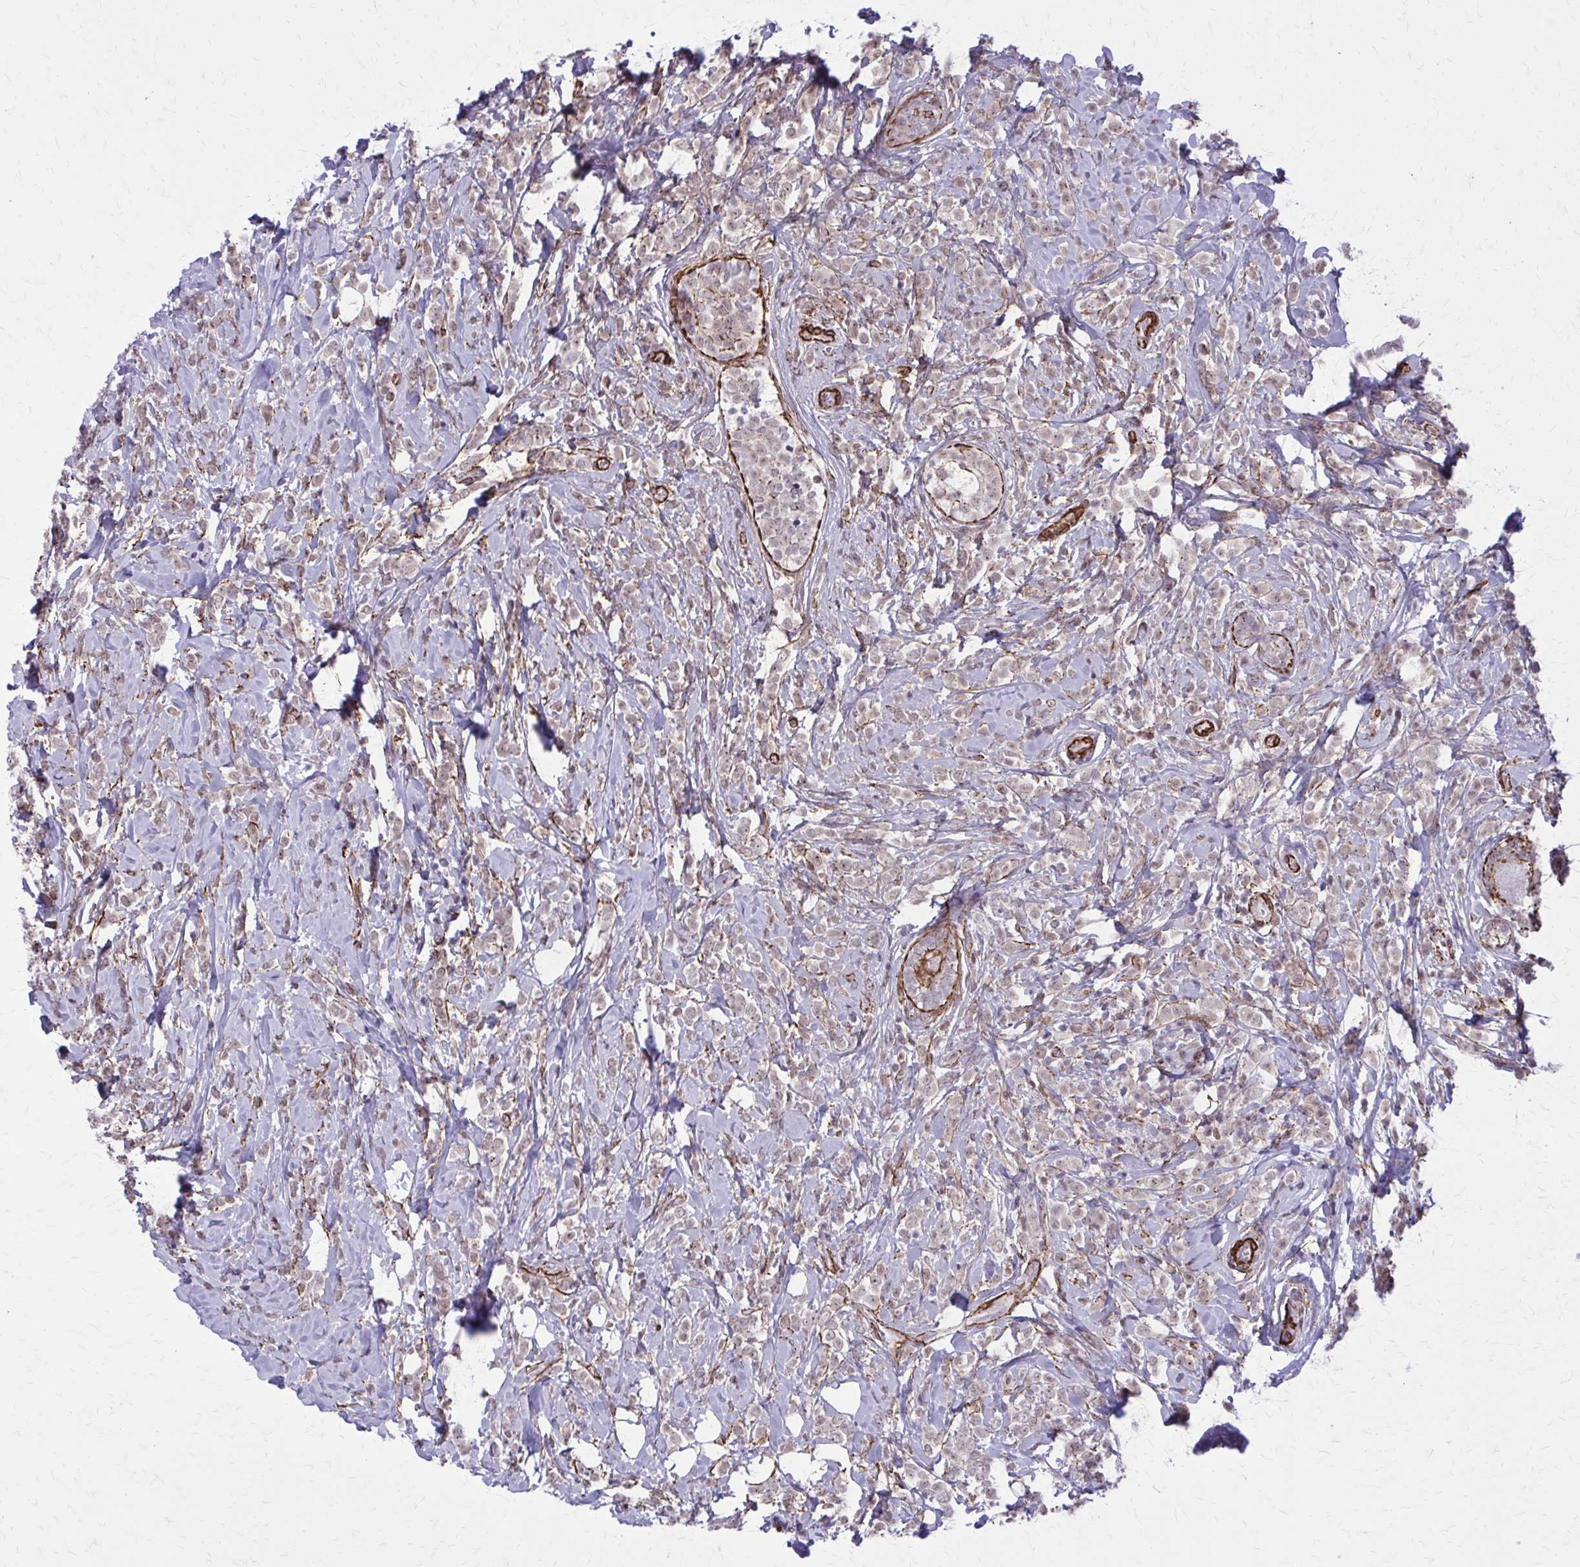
{"staining": {"intensity": "weak", "quantity": ">75%", "location": "nuclear"}, "tissue": "breast cancer", "cell_type": "Tumor cells", "image_type": "cancer", "snomed": [{"axis": "morphology", "description": "Lobular carcinoma"}, {"axis": "topography", "description": "Breast"}], "caption": "Breast cancer tissue reveals weak nuclear staining in approximately >75% of tumor cells", "gene": "NRBF2", "patient": {"sex": "female", "age": 49}}